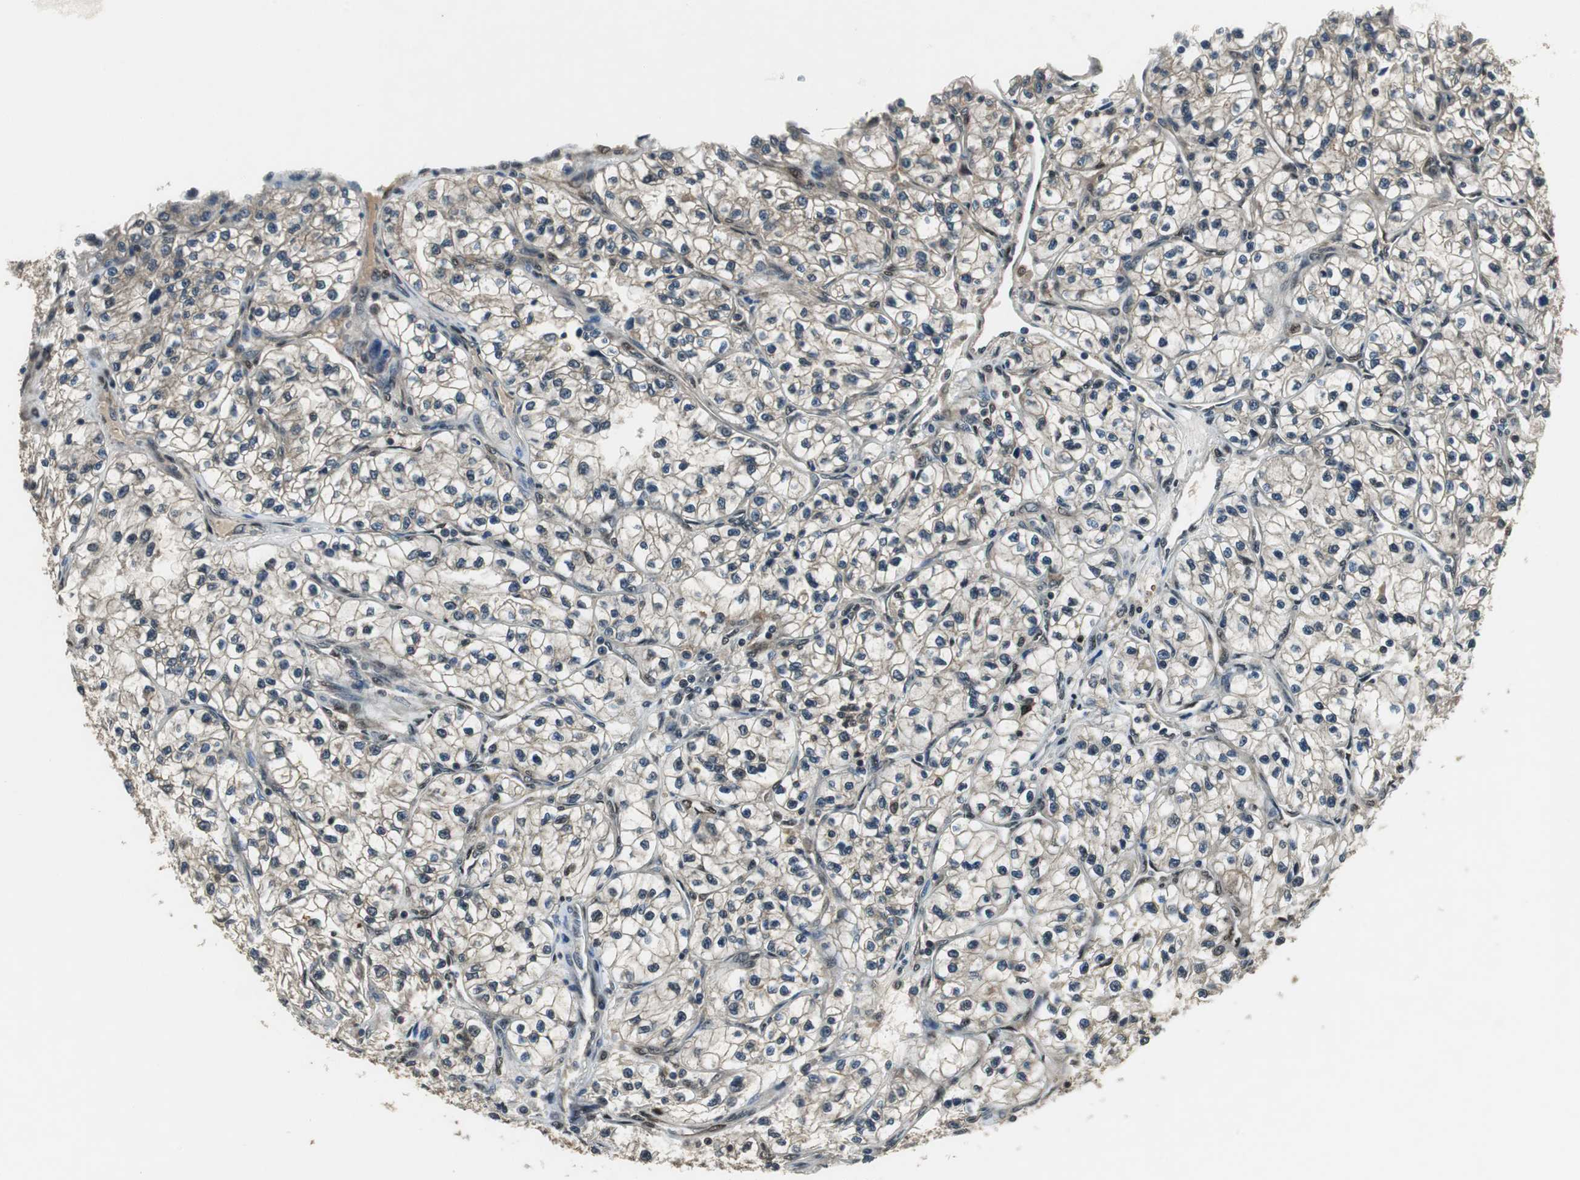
{"staining": {"intensity": "weak", "quantity": "<25%", "location": "cytoplasmic/membranous"}, "tissue": "renal cancer", "cell_type": "Tumor cells", "image_type": "cancer", "snomed": [{"axis": "morphology", "description": "Adenocarcinoma, NOS"}, {"axis": "topography", "description": "Kidney"}], "caption": "This is an immunohistochemistry photomicrograph of renal cancer. There is no staining in tumor cells.", "gene": "PSMB4", "patient": {"sex": "female", "age": 57}}